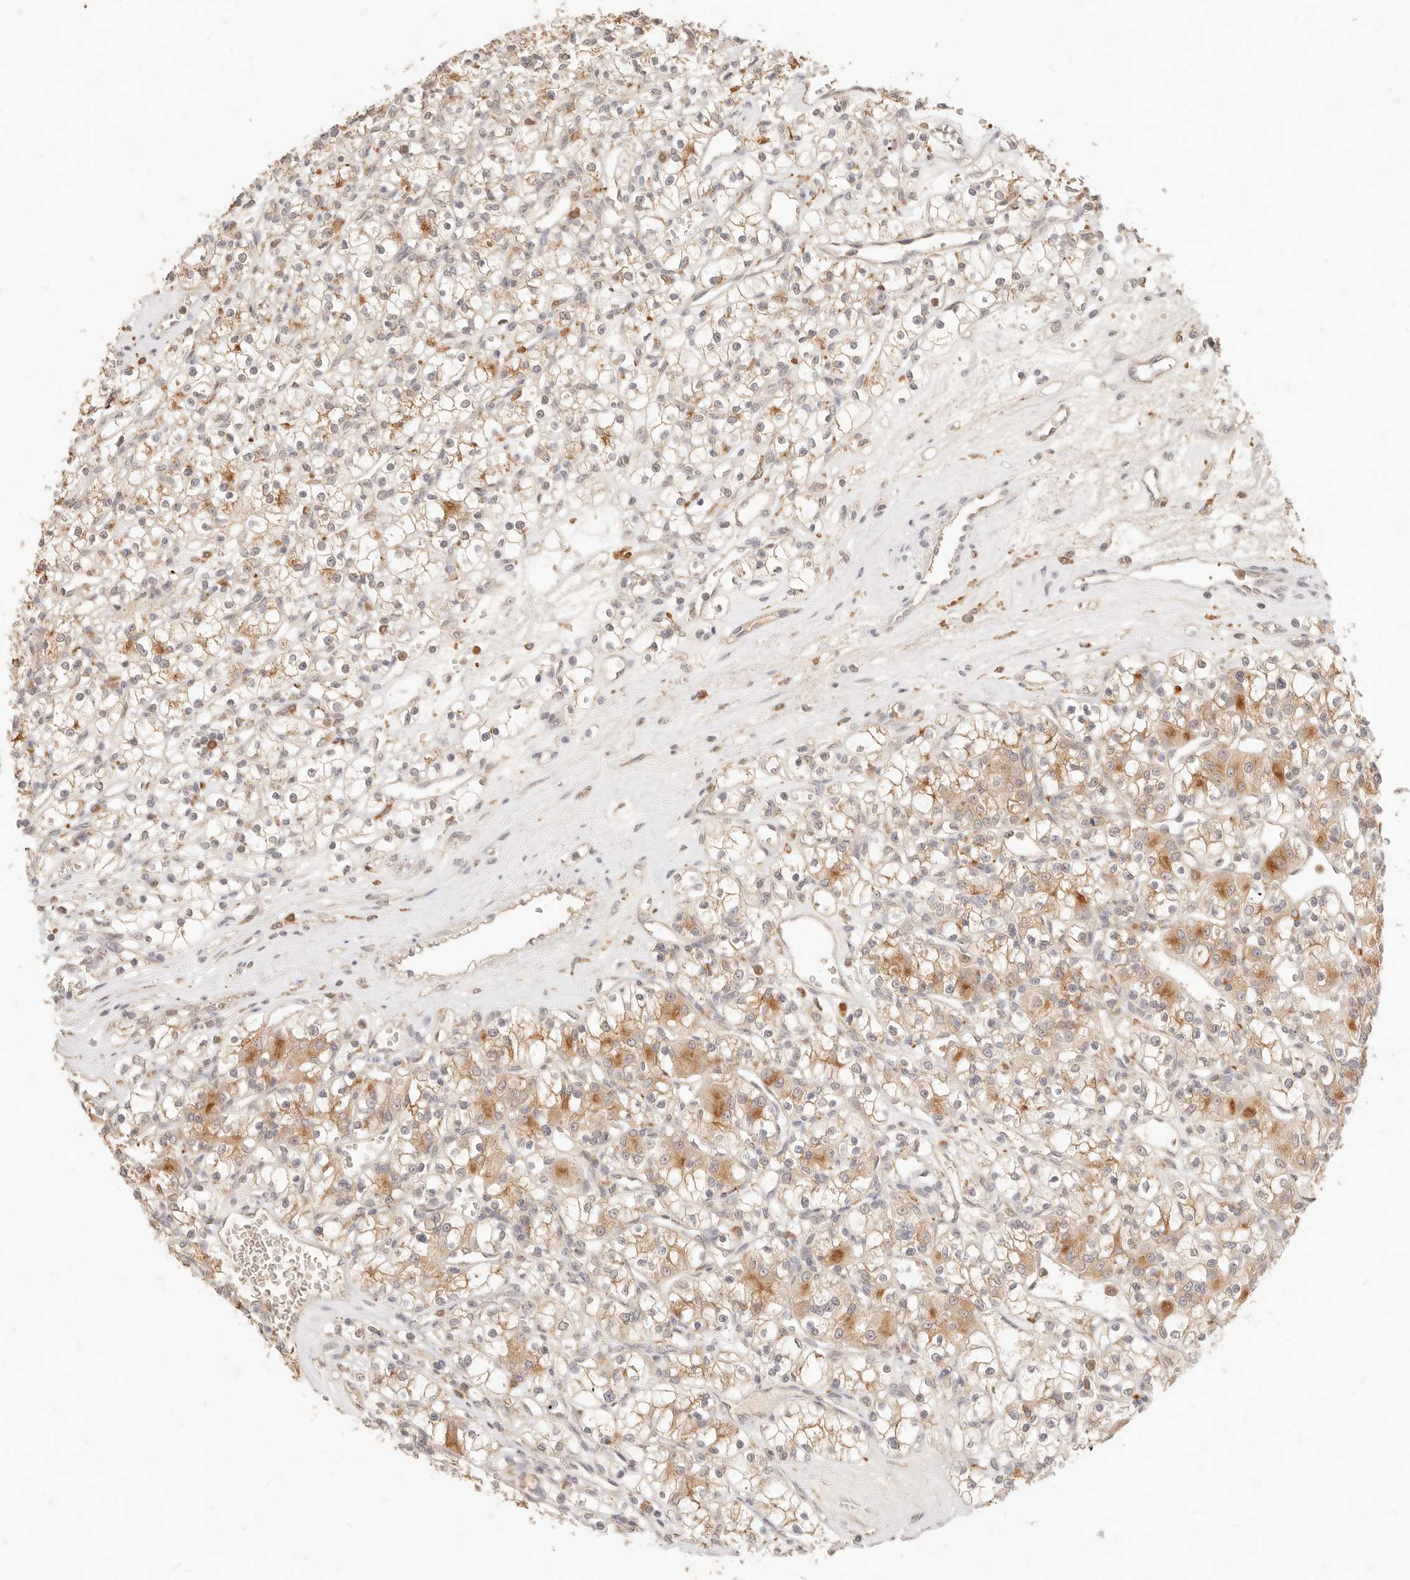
{"staining": {"intensity": "moderate", "quantity": "25%-75%", "location": "cytoplasmic/membranous"}, "tissue": "renal cancer", "cell_type": "Tumor cells", "image_type": "cancer", "snomed": [{"axis": "morphology", "description": "Adenocarcinoma, NOS"}, {"axis": "topography", "description": "Kidney"}], "caption": "Approximately 25%-75% of tumor cells in adenocarcinoma (renal) show moderate cytoplasmic/membranous protein positivity as visualized by brown immunohistochemical staining.", "gene": "TMTC2", "patient": {"sex": "female", "age": 59}}